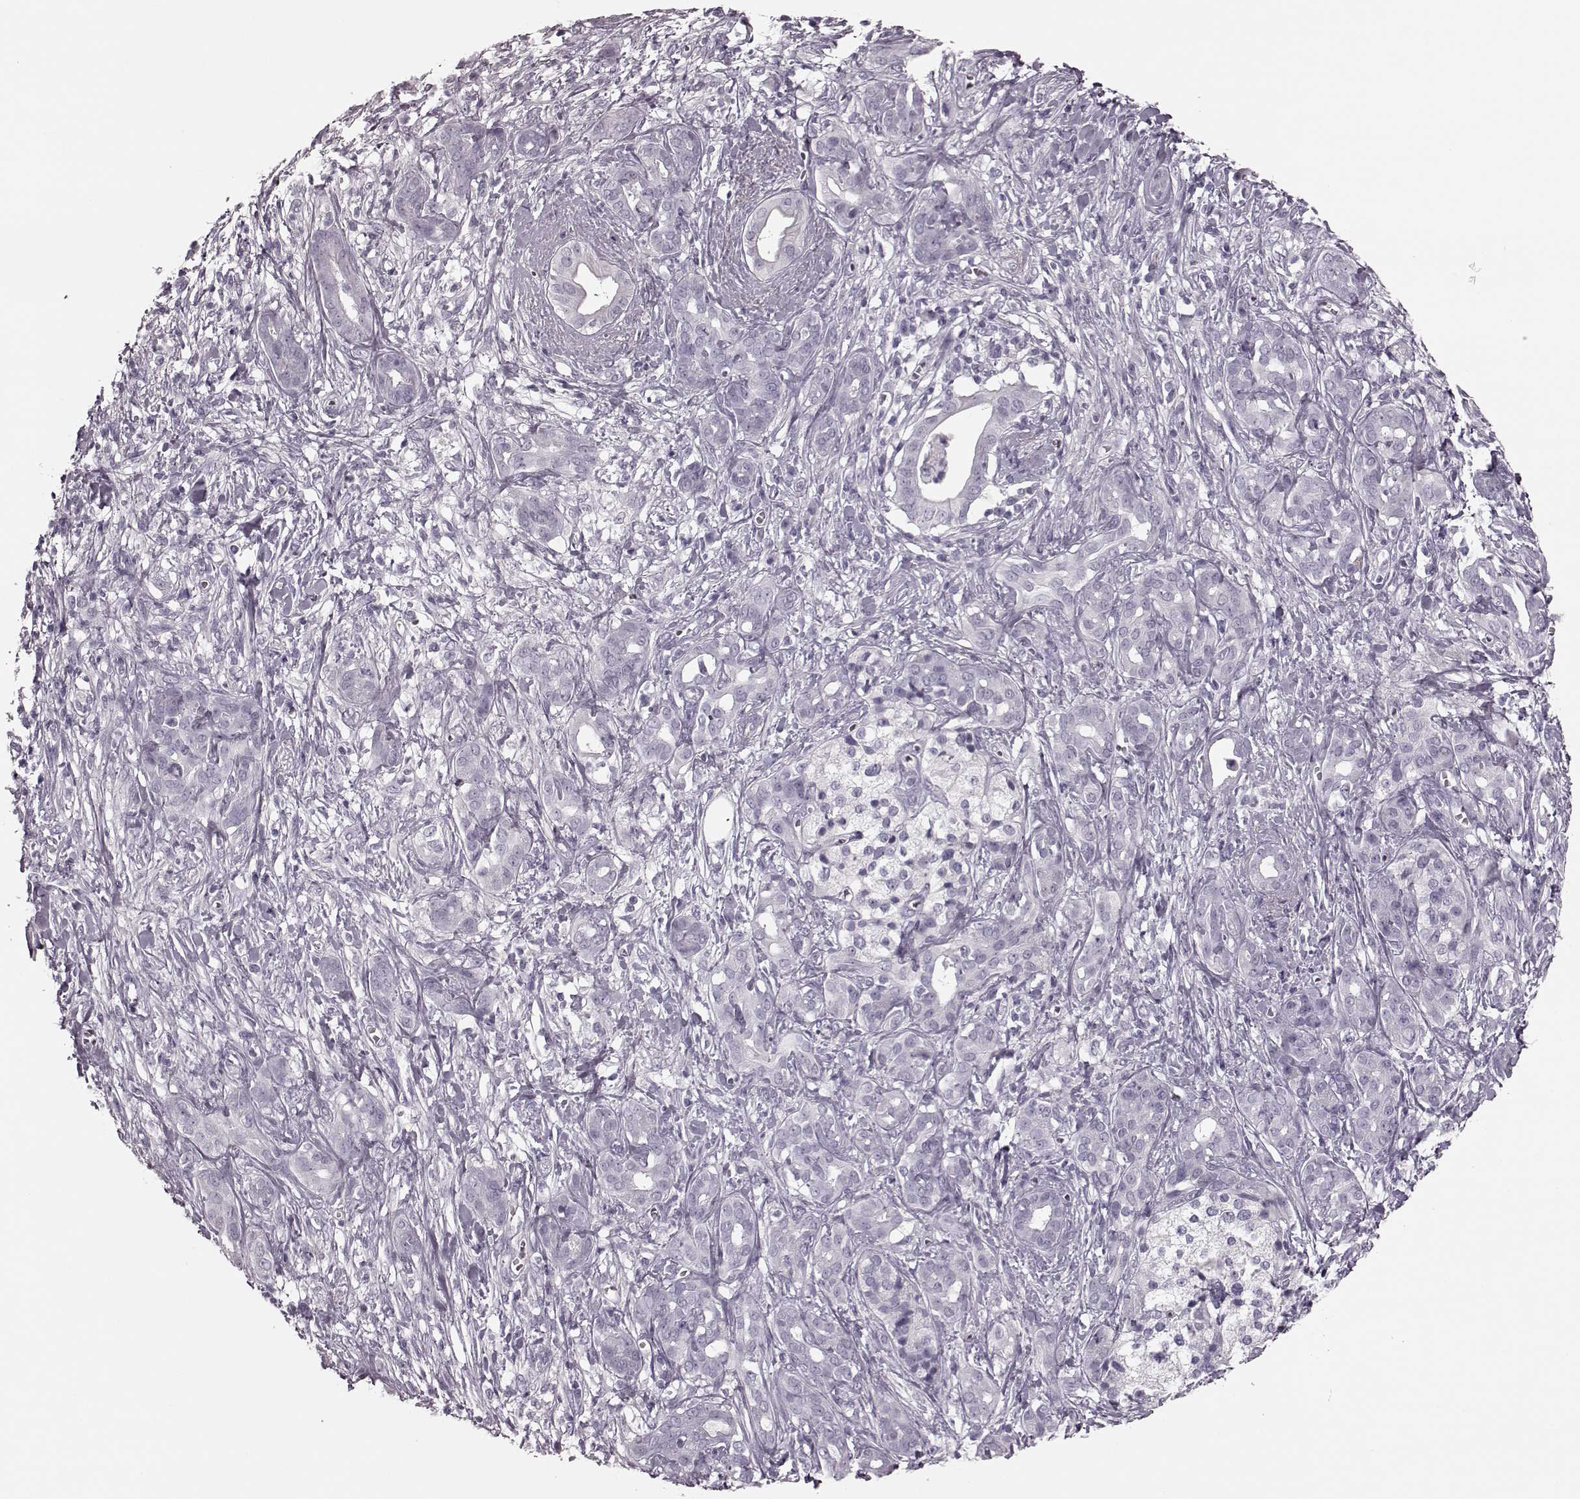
{"staining": {"intensity": "negative", "quantity": "none", "location": "none"}, "tissue": "pancreatic cancer", "cell_type": "Tumor cells", "image_type": "cancer", "snomed": [{"axis": "morphology", "description": "Adenocarcinoma, NOS"}, {"axis": "topography", "description": "Pancreas"}], "caption": "Immunohistochemistry of human adenocarcinoma (pancreatic) displays no staining in tumor cells.", "gene": "TRPM1", "patient": {"sex": "male", "age": 61}}